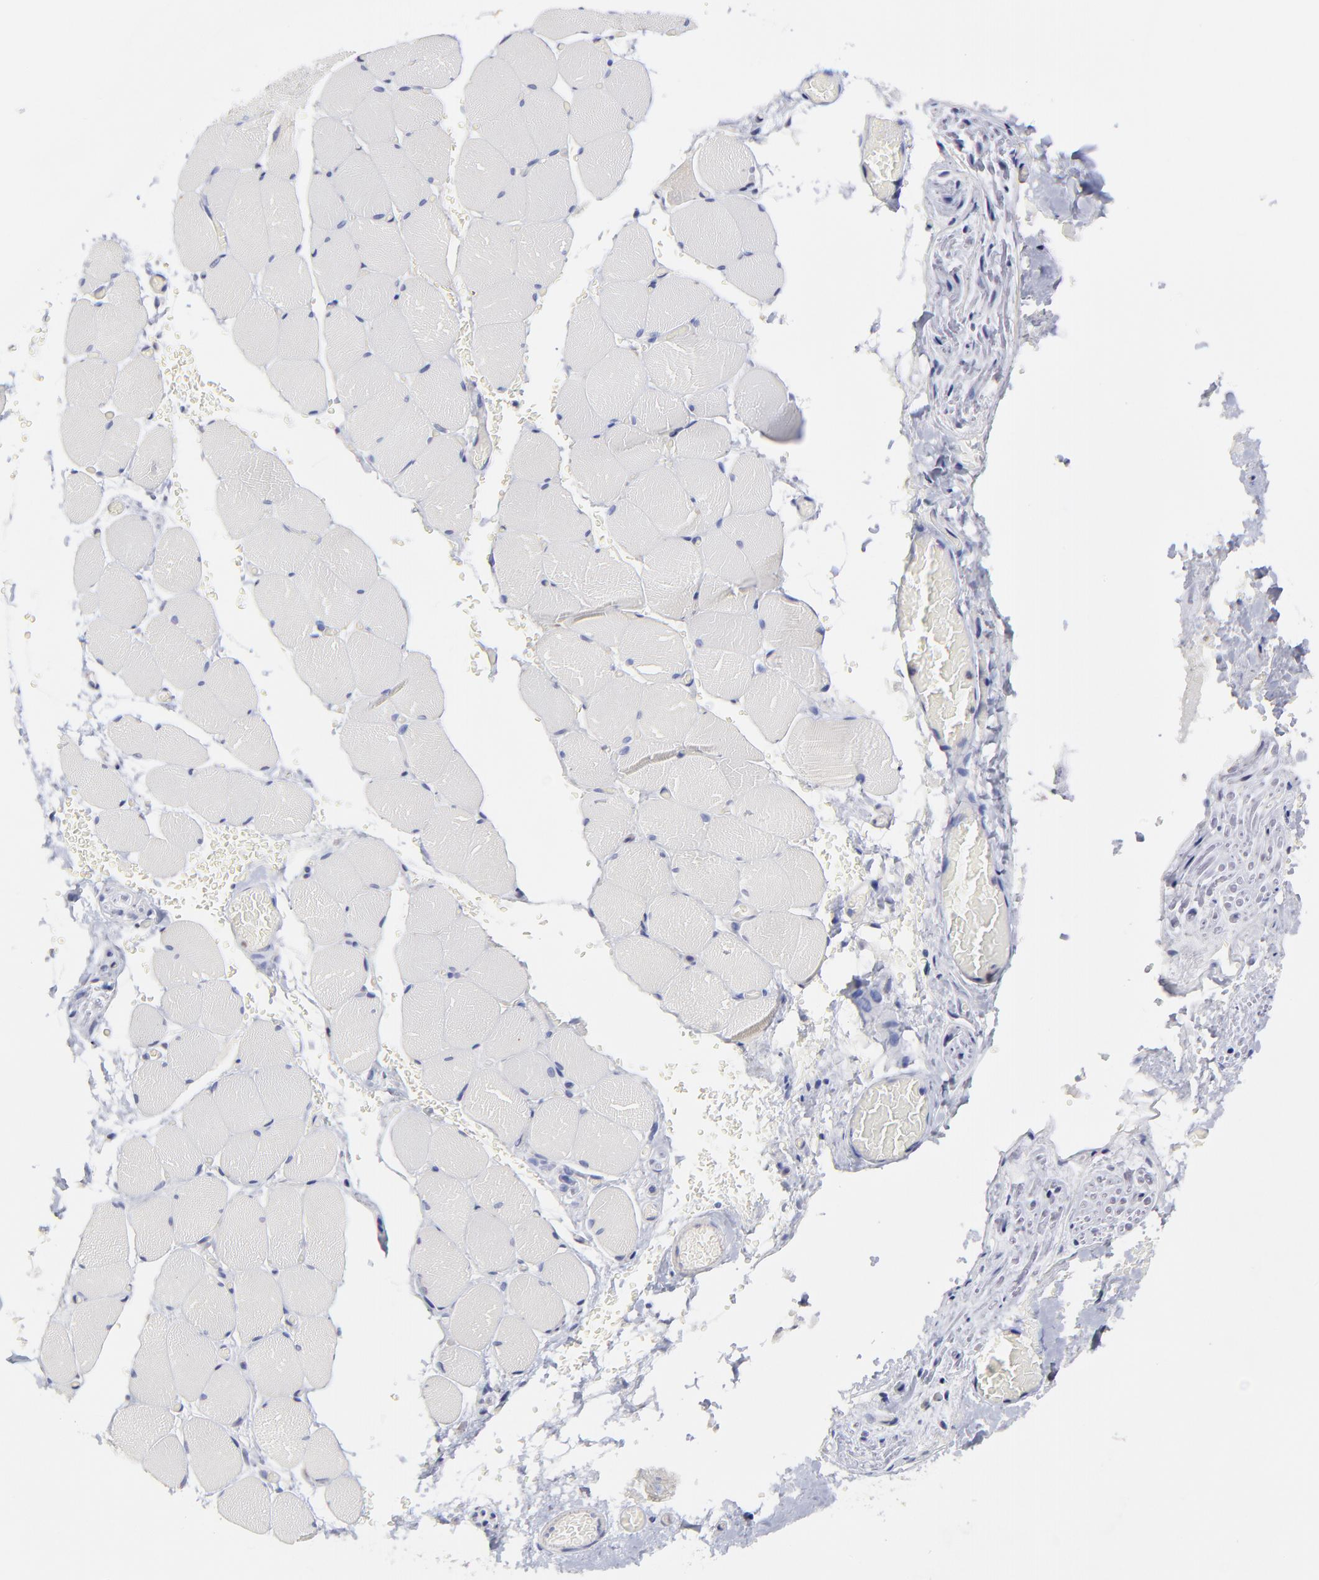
{"staining": {"intensity": "negative", "quantity": "none", "location": "none"}, "tissue": "skeletal muscle", "cell_type": "Myocytes", "image_type": "normal", "snomed": [{"axis": "morphology", "description": "Normal tissue, NOS"}, {"axis": "topography", "description": "Skeletal muscle"}, {"axis": "topography", "description": "Soft tissue"}], "caption": "This is a histopathology image of immunohistochemistry staining of benign skeletal muscle, which shows no positivity in myocytes. The staining was performed using DAB (3,3'-diaminobenzidine) to visualize the protein expression in brown, while the nuclei were stained in blue with hematoxylin (Magnification: 20x).", "gene": "GCSAM", "patient": {"sex": "female", "age": 58}}